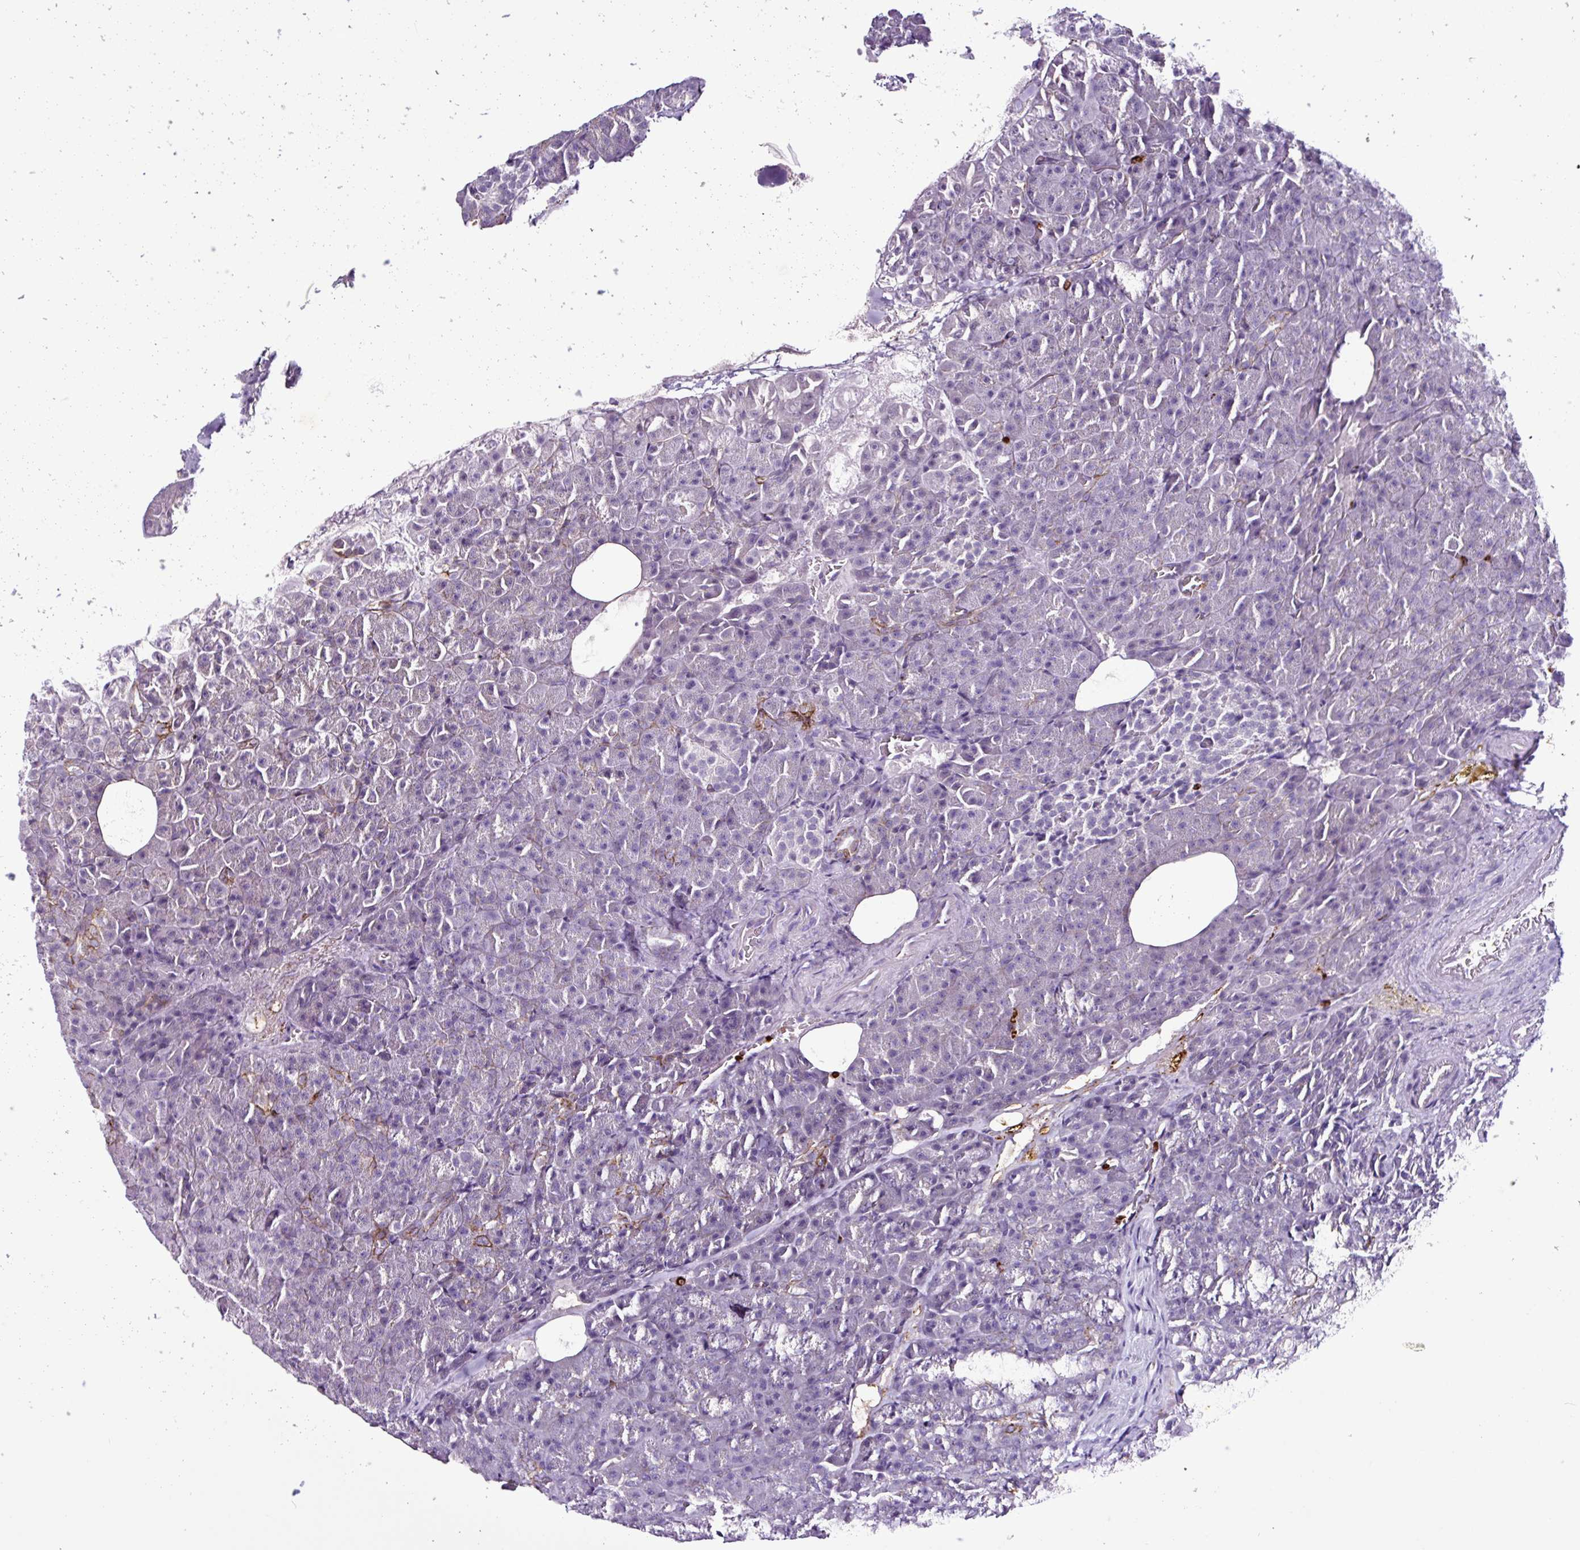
{"staining": {"intensity": "negative", "quantity": "none", "location": "none"}, "tissue": "pancreas", "cell_type": "Exocrine glandular cells", "image_type": "normal", "snomed": [{"axis": "morphology", "description": "Normal tissue, NOS"}, {"axis": "topography", "description": "Pancreas"}], "caption": "Exocrine glandular cells are negative for brown protein staining in unremarkable pancreas. (DAB IHC, high magnification).", "gene": "TMEM178A", "patient": {"sex": "female", "age": 74}}